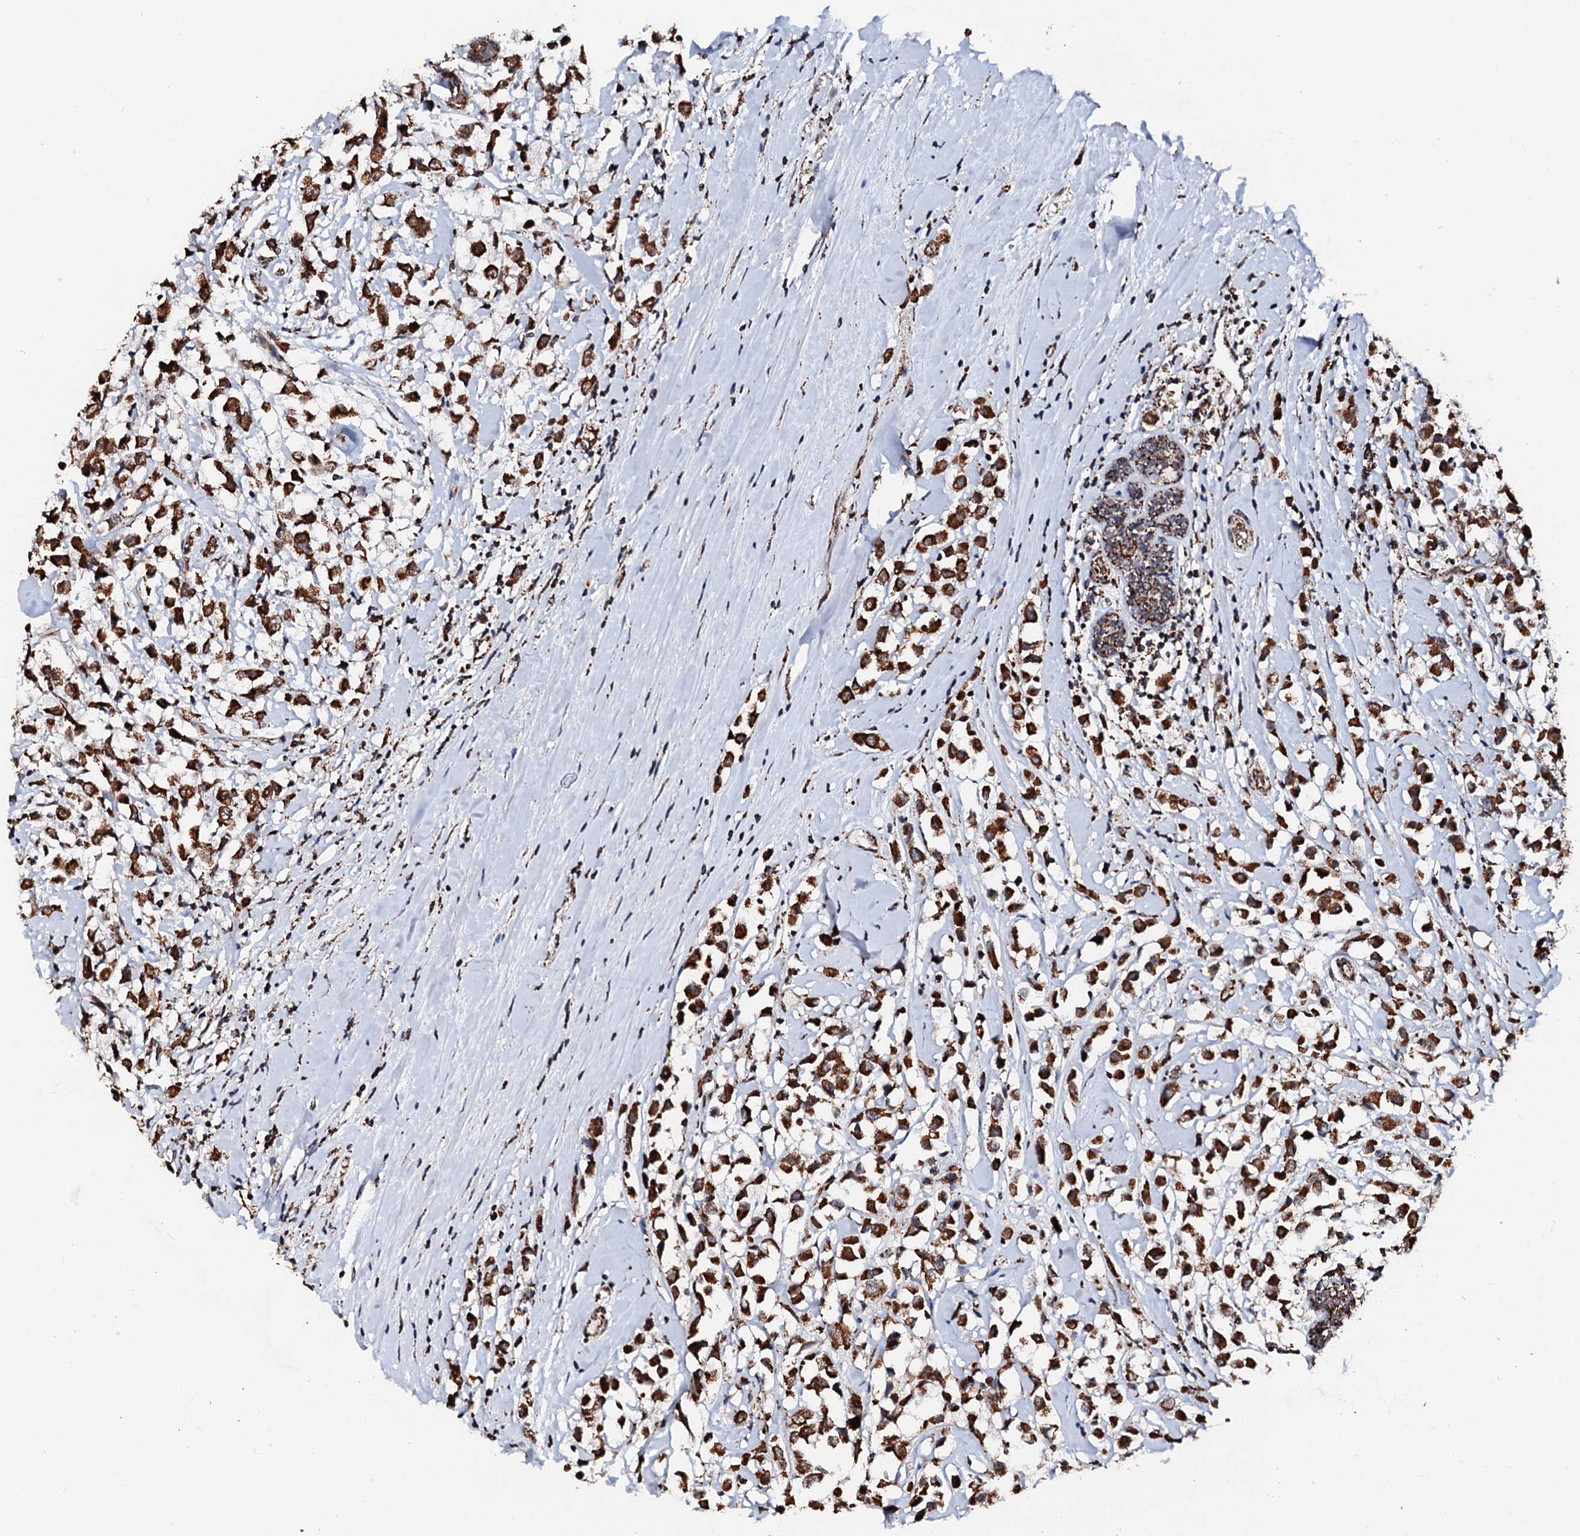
{"staining": {"intensity": "strong", "quantity": ">75%", "location": "cytoplasmic/membranous"}, "tissue": "breast cancer", "cell_type": "Tumor cells", "image_type": "cancer", "snomed": [{"axis": "morphology", "description": "Duct carcinoma"}, {"axis": "topography", "description": "Breast"}], "caption": "A high-resolution photomicrograph shows immunohistochemistry (IHC) staining of breast invasive ductal carcinoma, which displays strong cytoplasmic/membranous staining in approximately >75% of tumor cells. The staining was performed using DAB (3,3'-diaminobenzidine) to visualize the protein expression in brown, while the nuclei were stained in blue with hematoxylin (Magnification: 20x).", "gene": "SECISBP2L", "patient": {"sex": "female", "age": 61}}